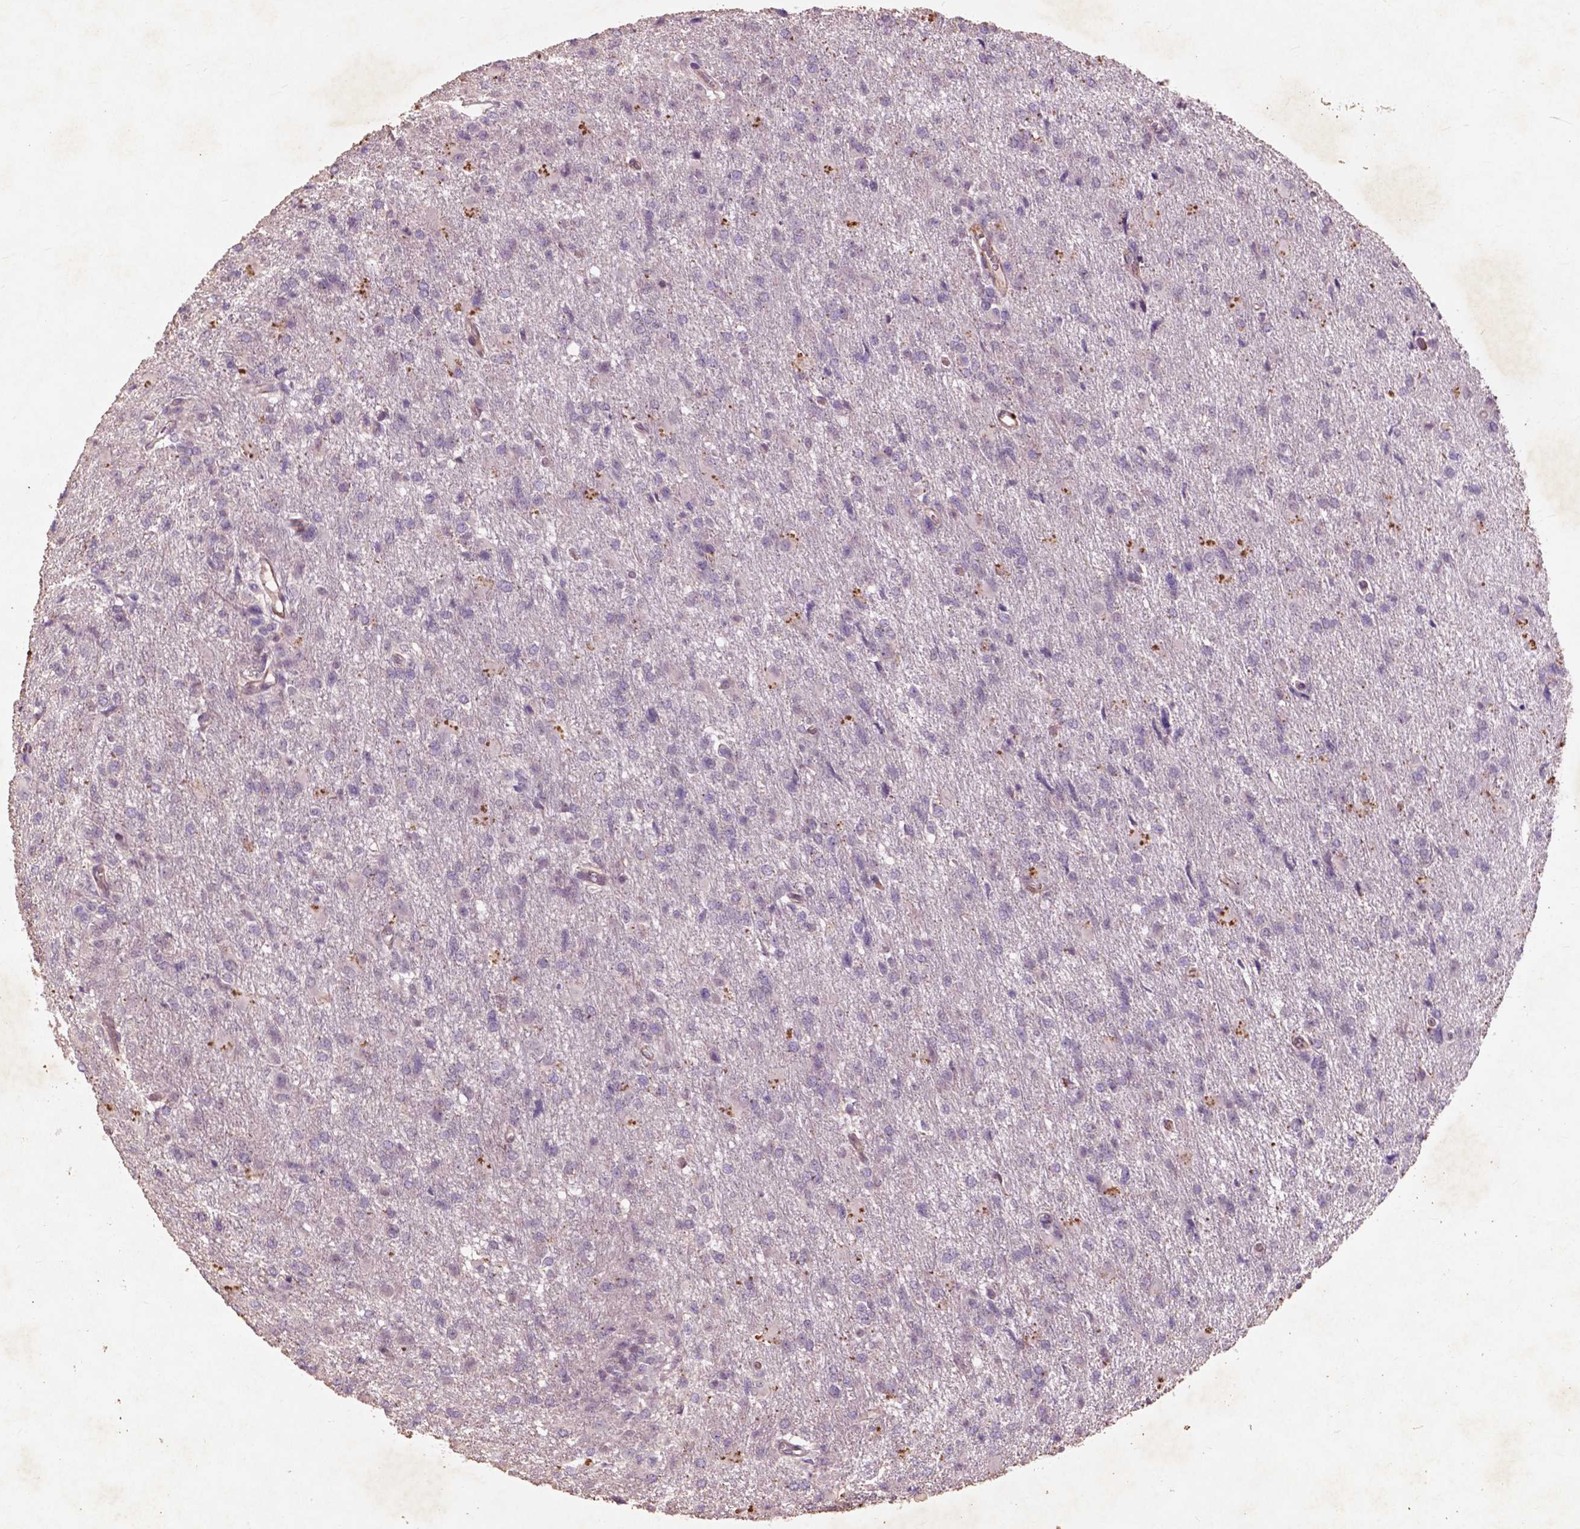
{"staining": {"intensity": "negative", "quantity": "none", "location": "none"}, "tissue": "glioma", "cell_type": "Tumor cells", "image_type": "cancer", "snomed": [{"axis": "morphology", "description": "Glioma, malignant, High grade"}, {"axis": "topography", "description": "Brain"}], "caption": "Photomicrograph shows no significant protein expression in tumor cells of glioma.", "gene": "RFPL4B", "patient": {"sex": "male", "age": 68}}